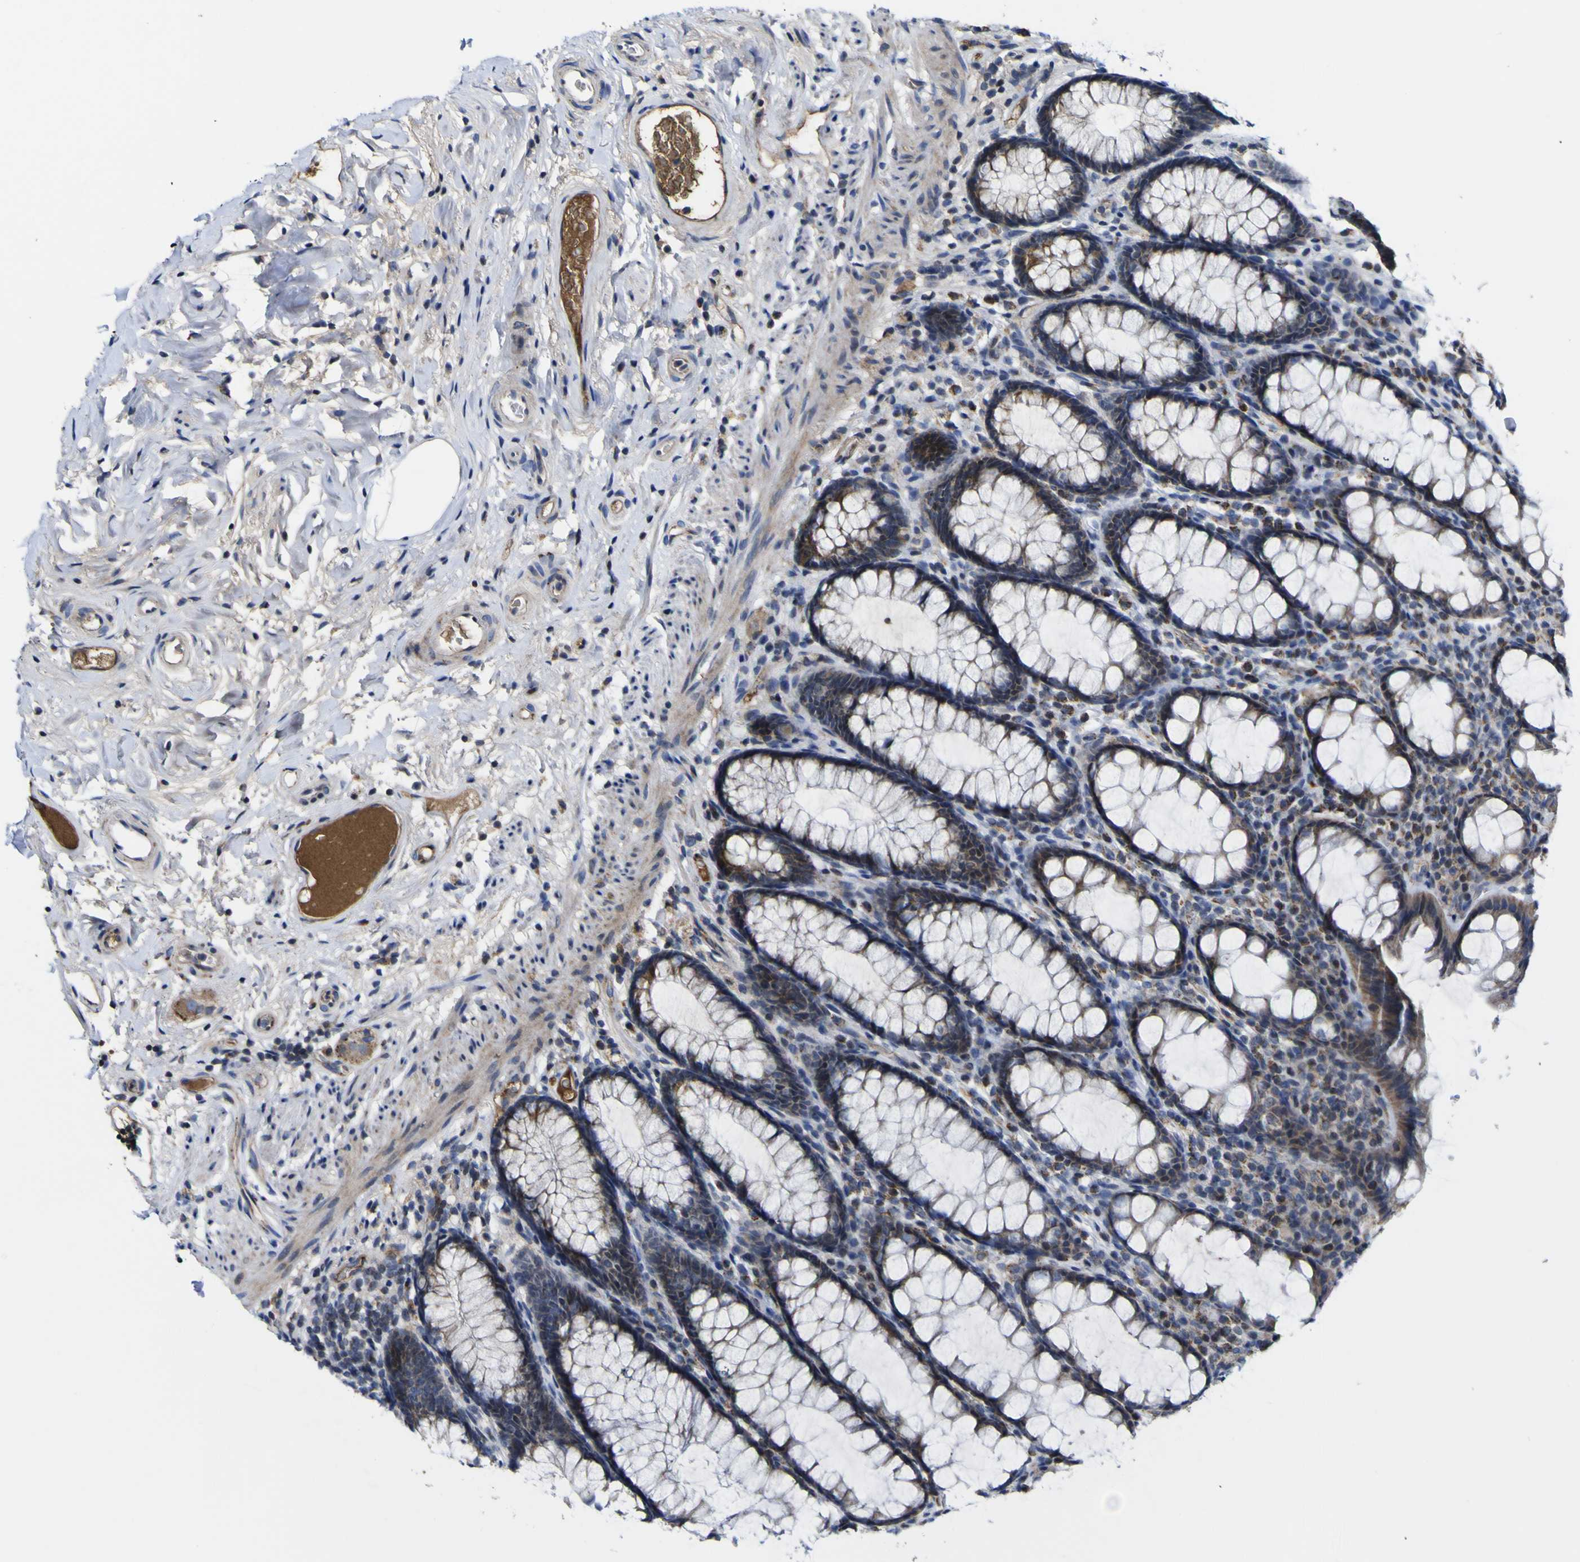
{"staining": {"intensity": "moderate", "quantity": ">75%", "location": "cytoplasmic/membranous"}, "tissue": "rectum", "cell_type": "Glandular cells", "image_type": "normal", "snomed": [{"axis": "morphology", "description": "Normal tissue, NOS"}, {"axis": "topography", "description": "Rectum"}], "caption": "IHC image of benign rectum: human rectum stained using immunohistochemistry displays medium levels of moderate protein expression localized specifically in the cytoplasmic/membranous of glandular cells, appearing as a cytoplasmic/membranous brown color.", "gene": "CCDC90B", "patient": {"sex": "male", "age": 92}}